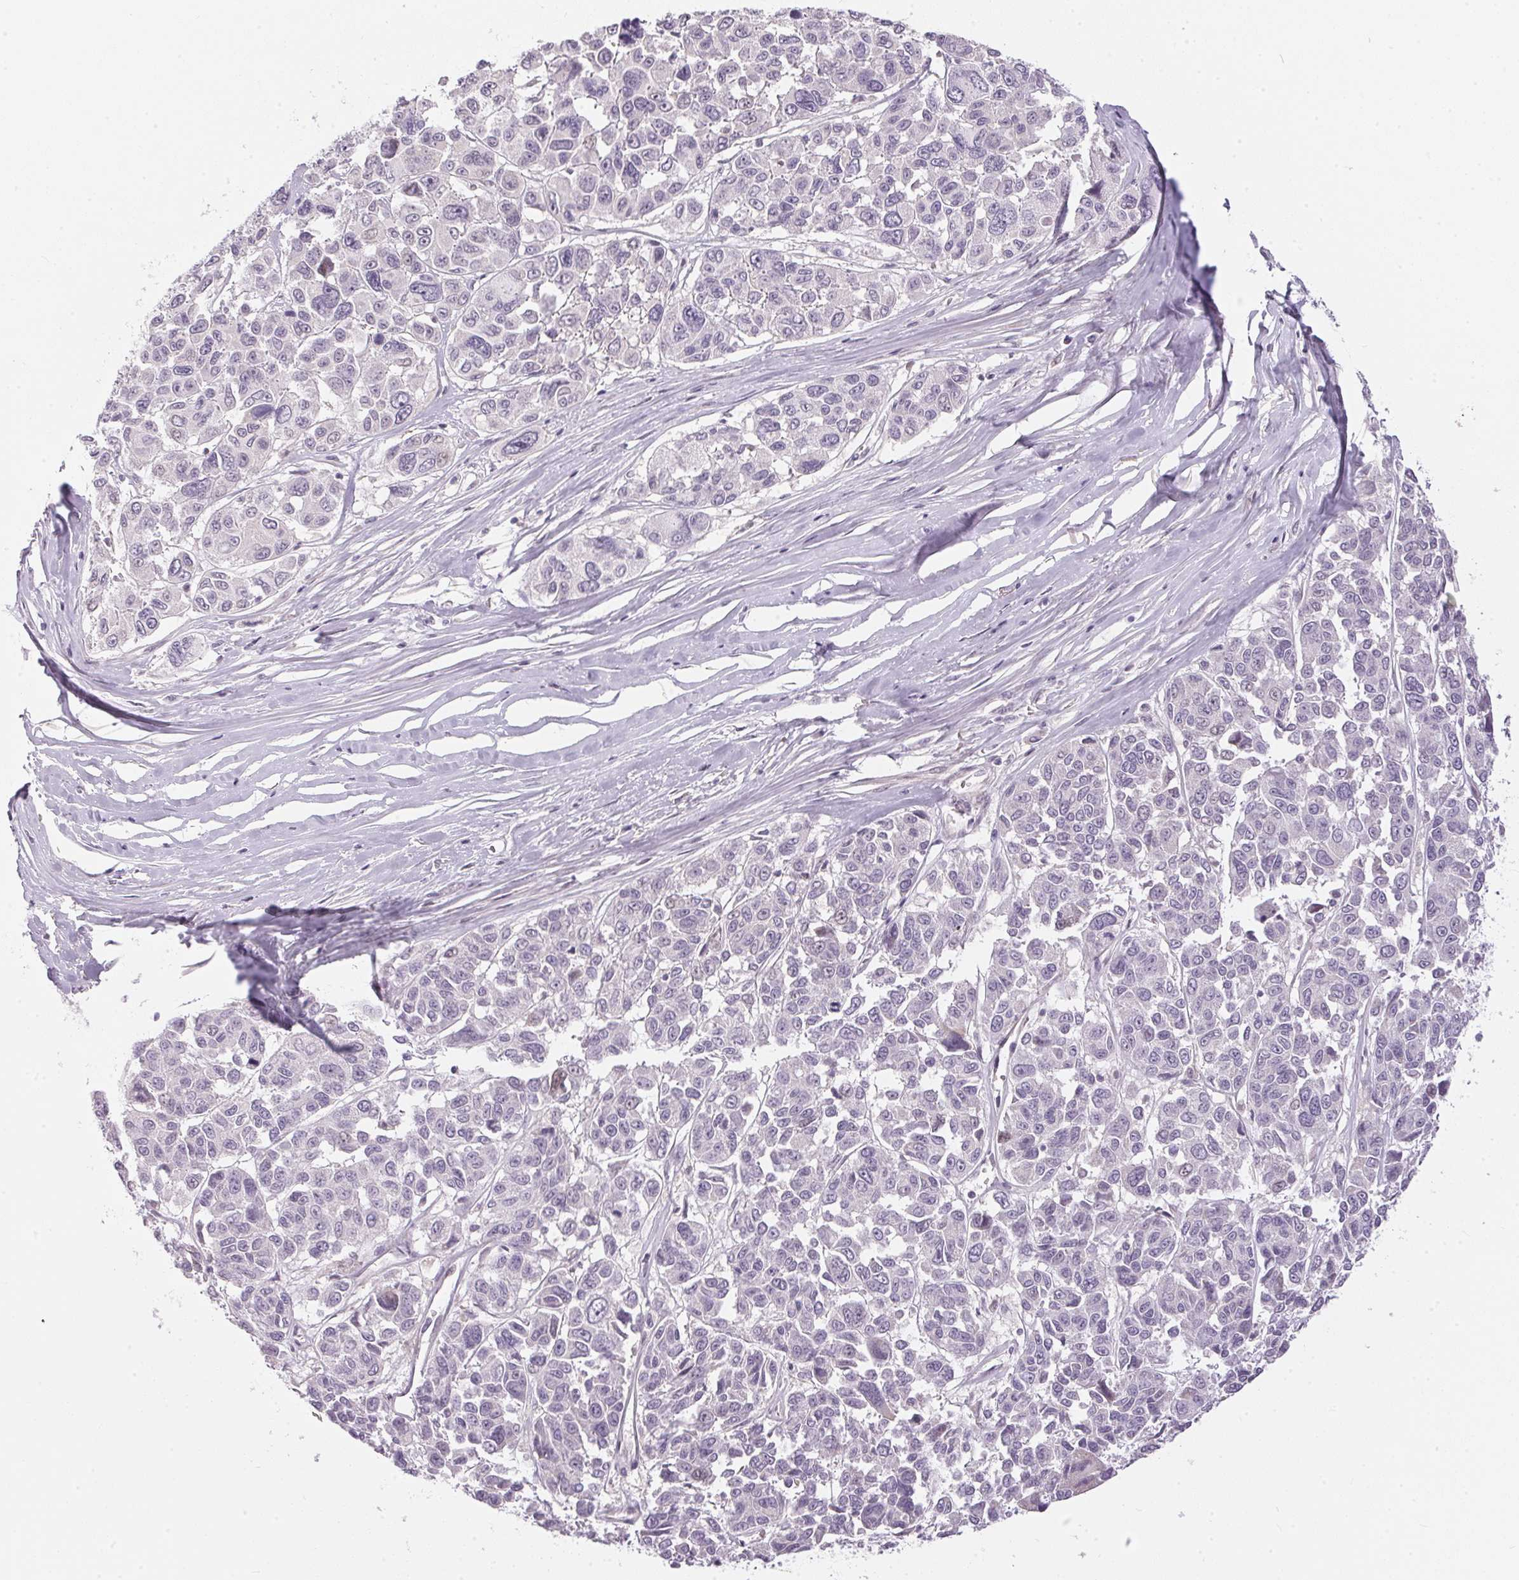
{"staining": {"intensity": "negative", "quantity": "none", "location": "none"}, "tissue": "melanoma", "cell_type": "Tumor cells", "image_type": "cancer", "snomed": [{"axis": "morphology", "description": "Malignant melanoma, NOS"}, {"axis": "topography", "description": "Skin"}], "caption": "There is no significant expression in tumor cells of melanoma.", "gene": "GDAP1L1", "patient": {"sex": "female", "age": 66}}